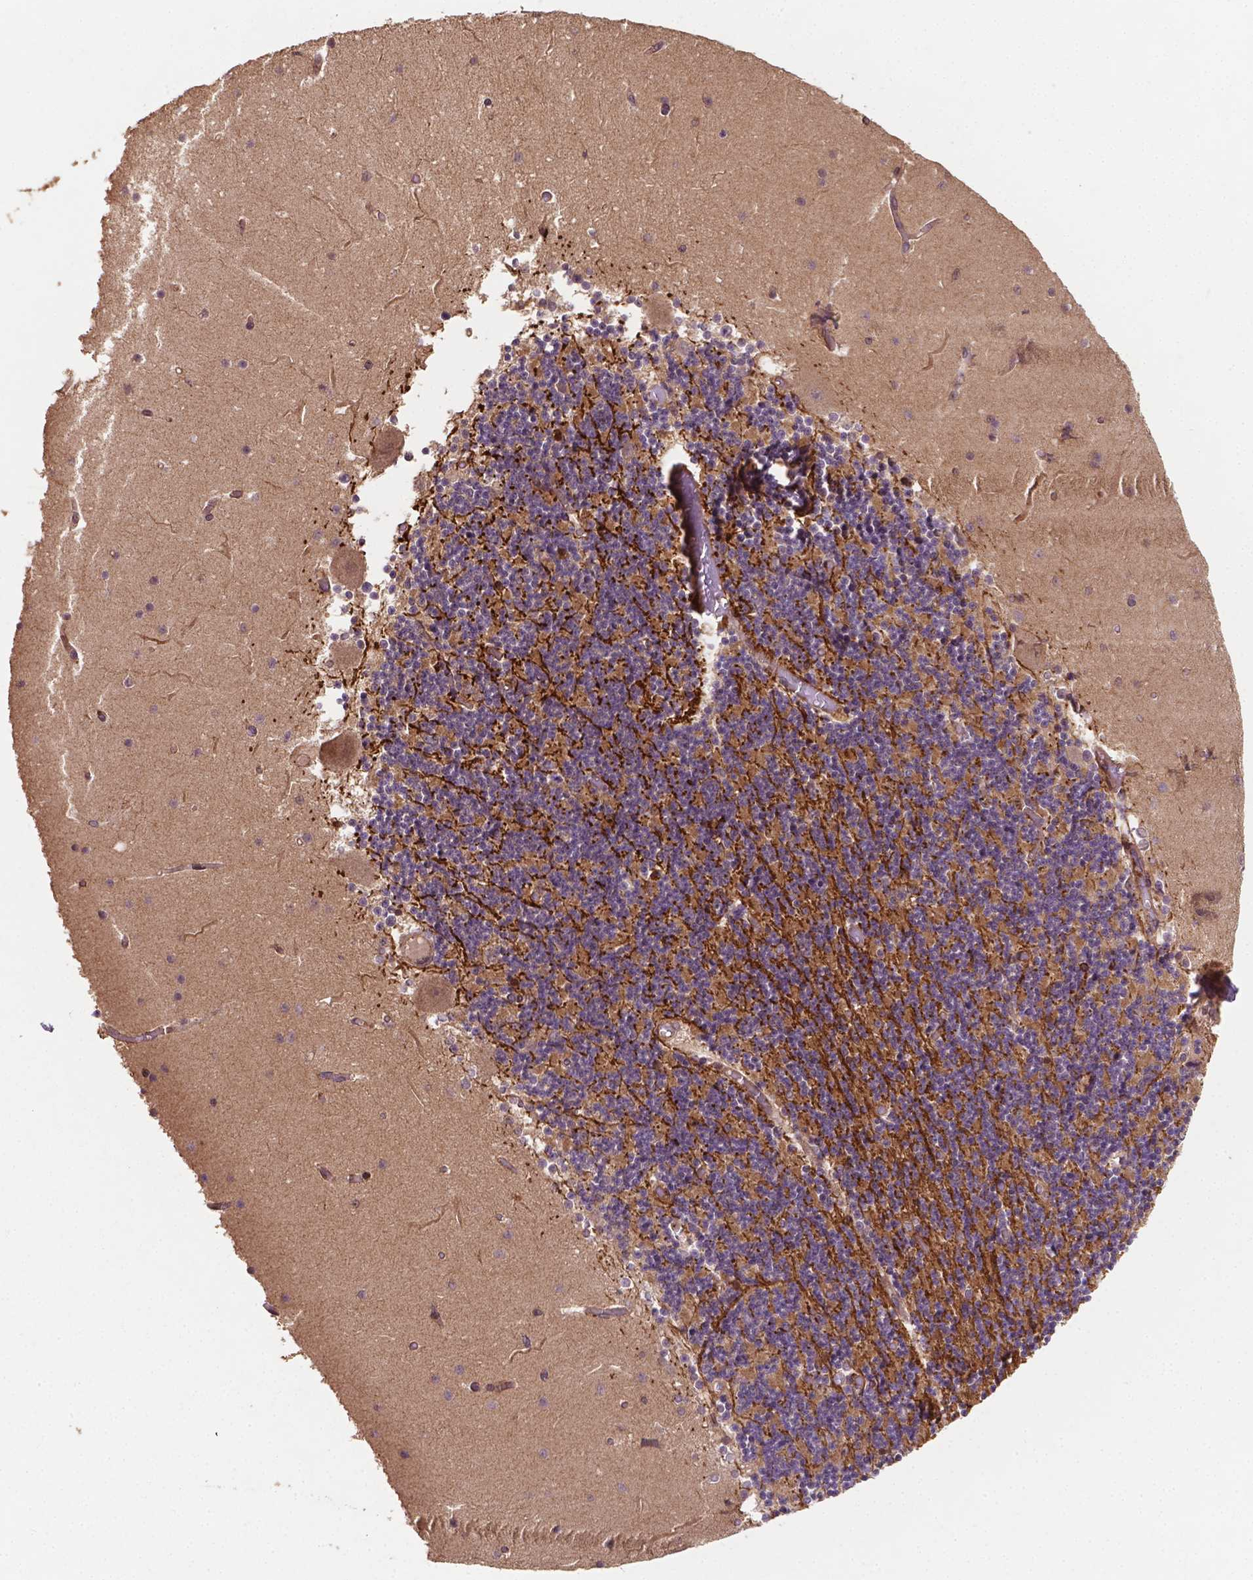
{"staining": {"intensity": "moderate", "quantity": "25%-75%", "location": "cytoplasmic/membranous"}, "tissue": "cerebellum", "cell_type": "Cells in granular layer", "image_type": "normal", "snomed": [{"axis": "morphology", "description": "Normal tissue, NOS"}, {"axis": "topography", "description": "Cerebellum"}], "caption": "Cerebellum stained for a protein (brown) shows moderate cytoplasmic/membranous positive positivity in about 25%-75% of cells in granular layer.", "gene": "ZMYND19", "patient": {"sex": "female", "age": 28}}